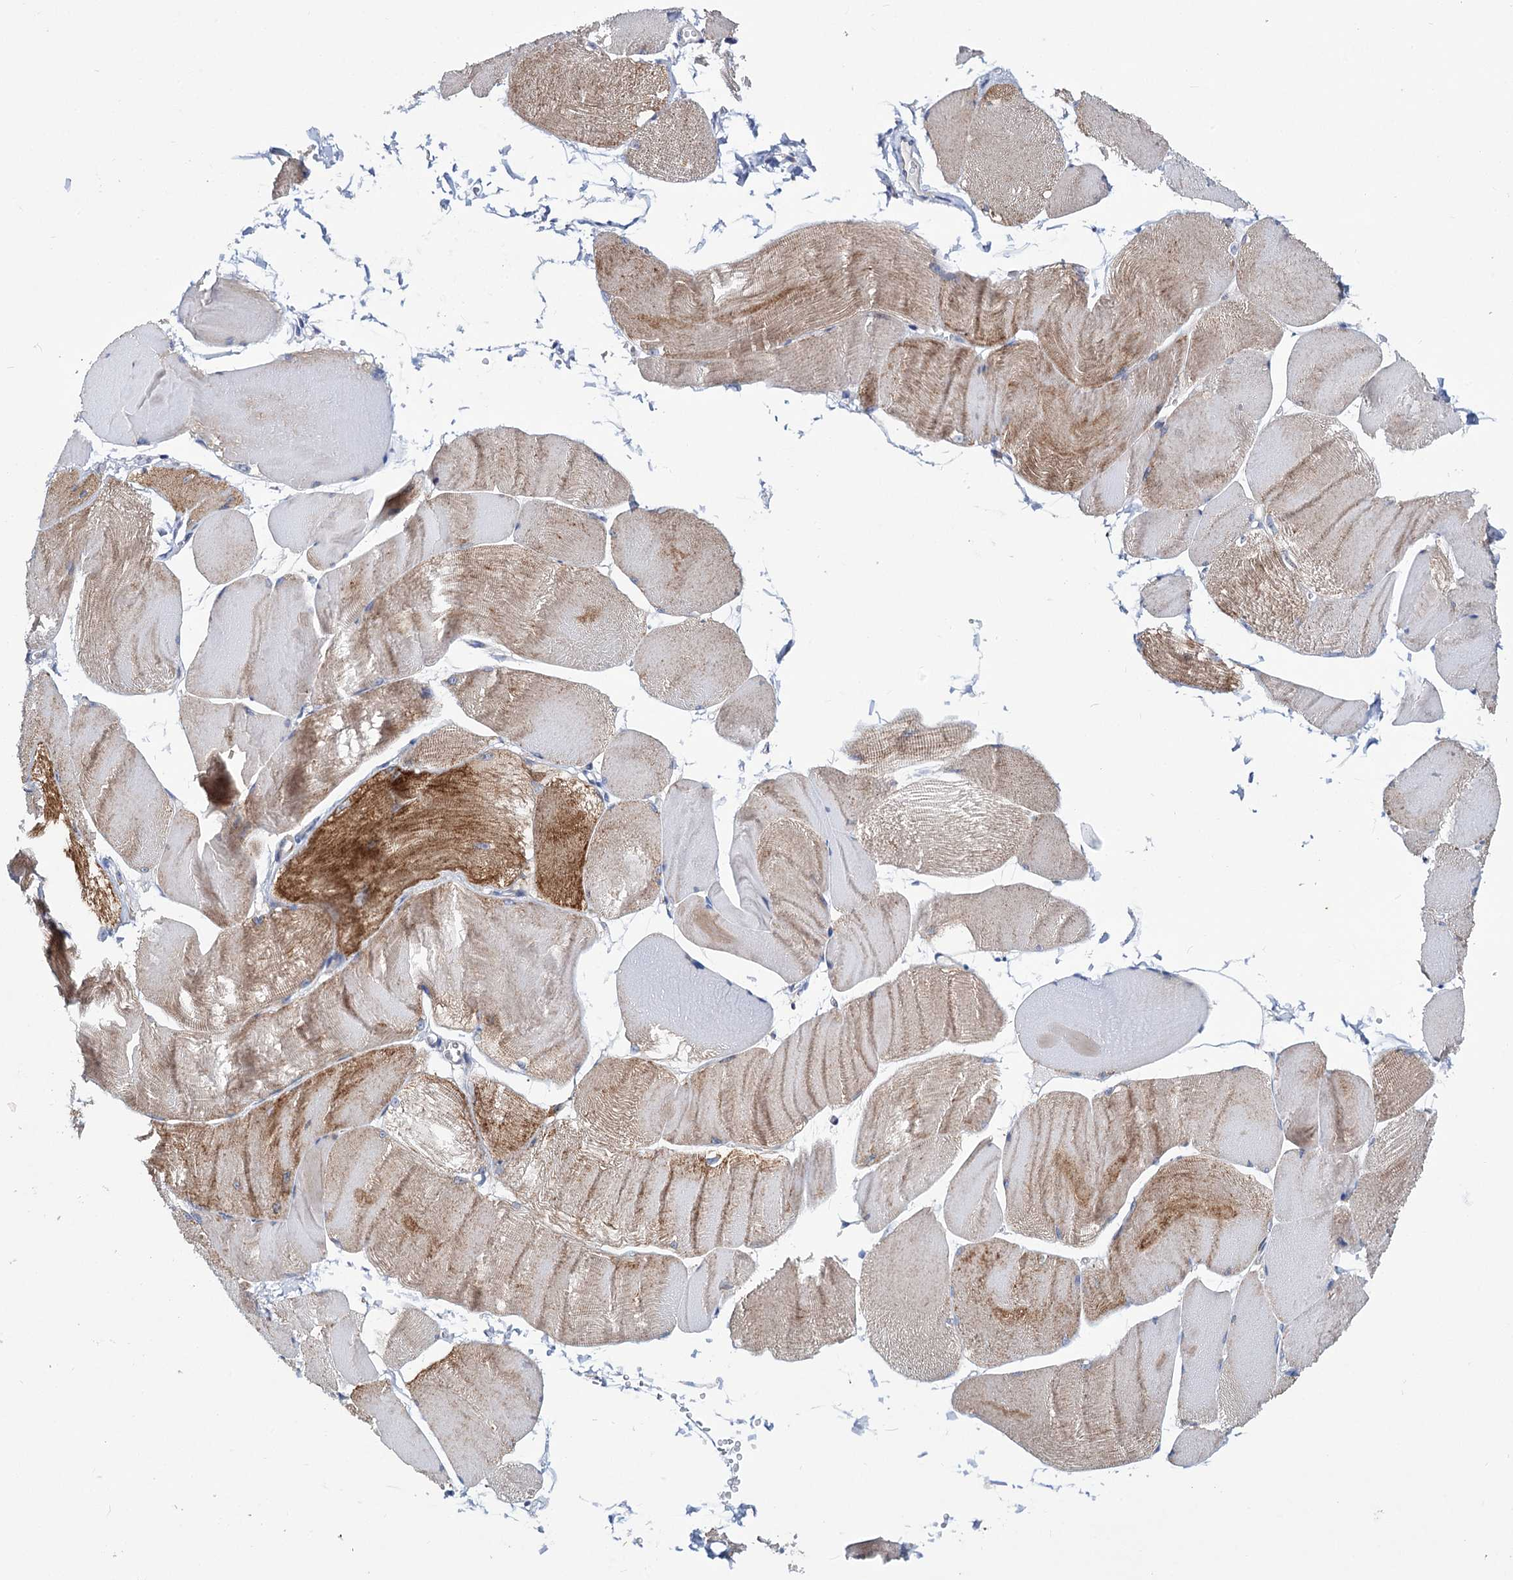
{"staining": {"intensity": "moderate", "quantity": "25%-75%", "location": "cytoplasmic/membranous"}, "tissue": "skeletal muscle", "cell_type": "Myocytes", "image_type": "normal", "snomed": [{"axis": "morphology", "description": "Normal tissue, NOS"}, {"axis": "morphology", "description": "Basal cell carcinoma"}, {"axis": "topography", "description": "Skeletal muscle"}], "caption": "A high-resolution photomicrograph shows immunohistochemistry staining of normal skeletal muscle, which exhibits moderate cytoplasmic/membranous positivity in about 25%-75% of myocytes. (Brightfield microscopy of DAB IHC at high magnification).", "gene": "TRIM55", "patient": {"sex": "female", "age": 64}}